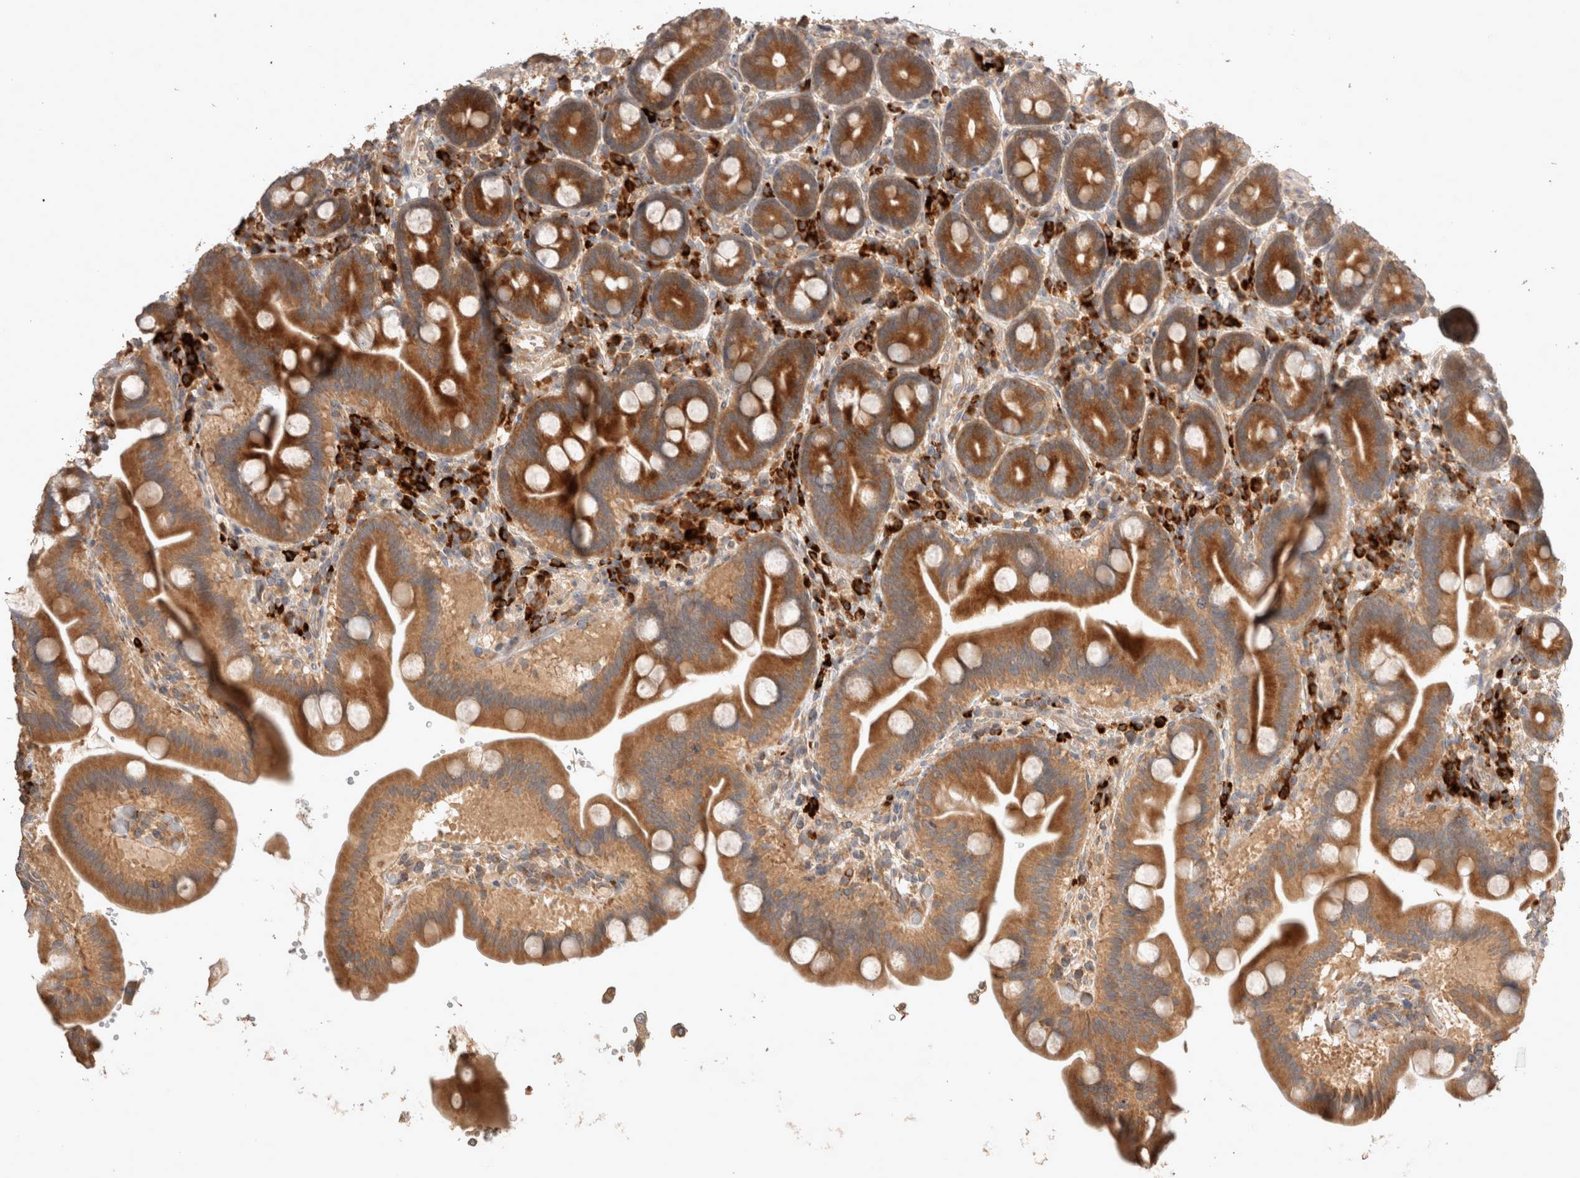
{"staining": {"intensity": "strong", "quantity": ">75%", "location": "cytoplasmic/membranous"}, "tissue": "duodenum", "cell_type": "Glandular cells", "image_type": "normal", "snomed": [{"axis": "morphology", "description": "Normal tissue, NOS"}, {"axis": "topography", "description": "Duodenum"}], "caption": "Immunohistochemical staining of benign duodenum shows >75% levels of strong cytoplasmic/membranous protein positivity in about >75% of glandular cells.", "gene": "HROB", "patient": {"sex": "male", "age": 54}}